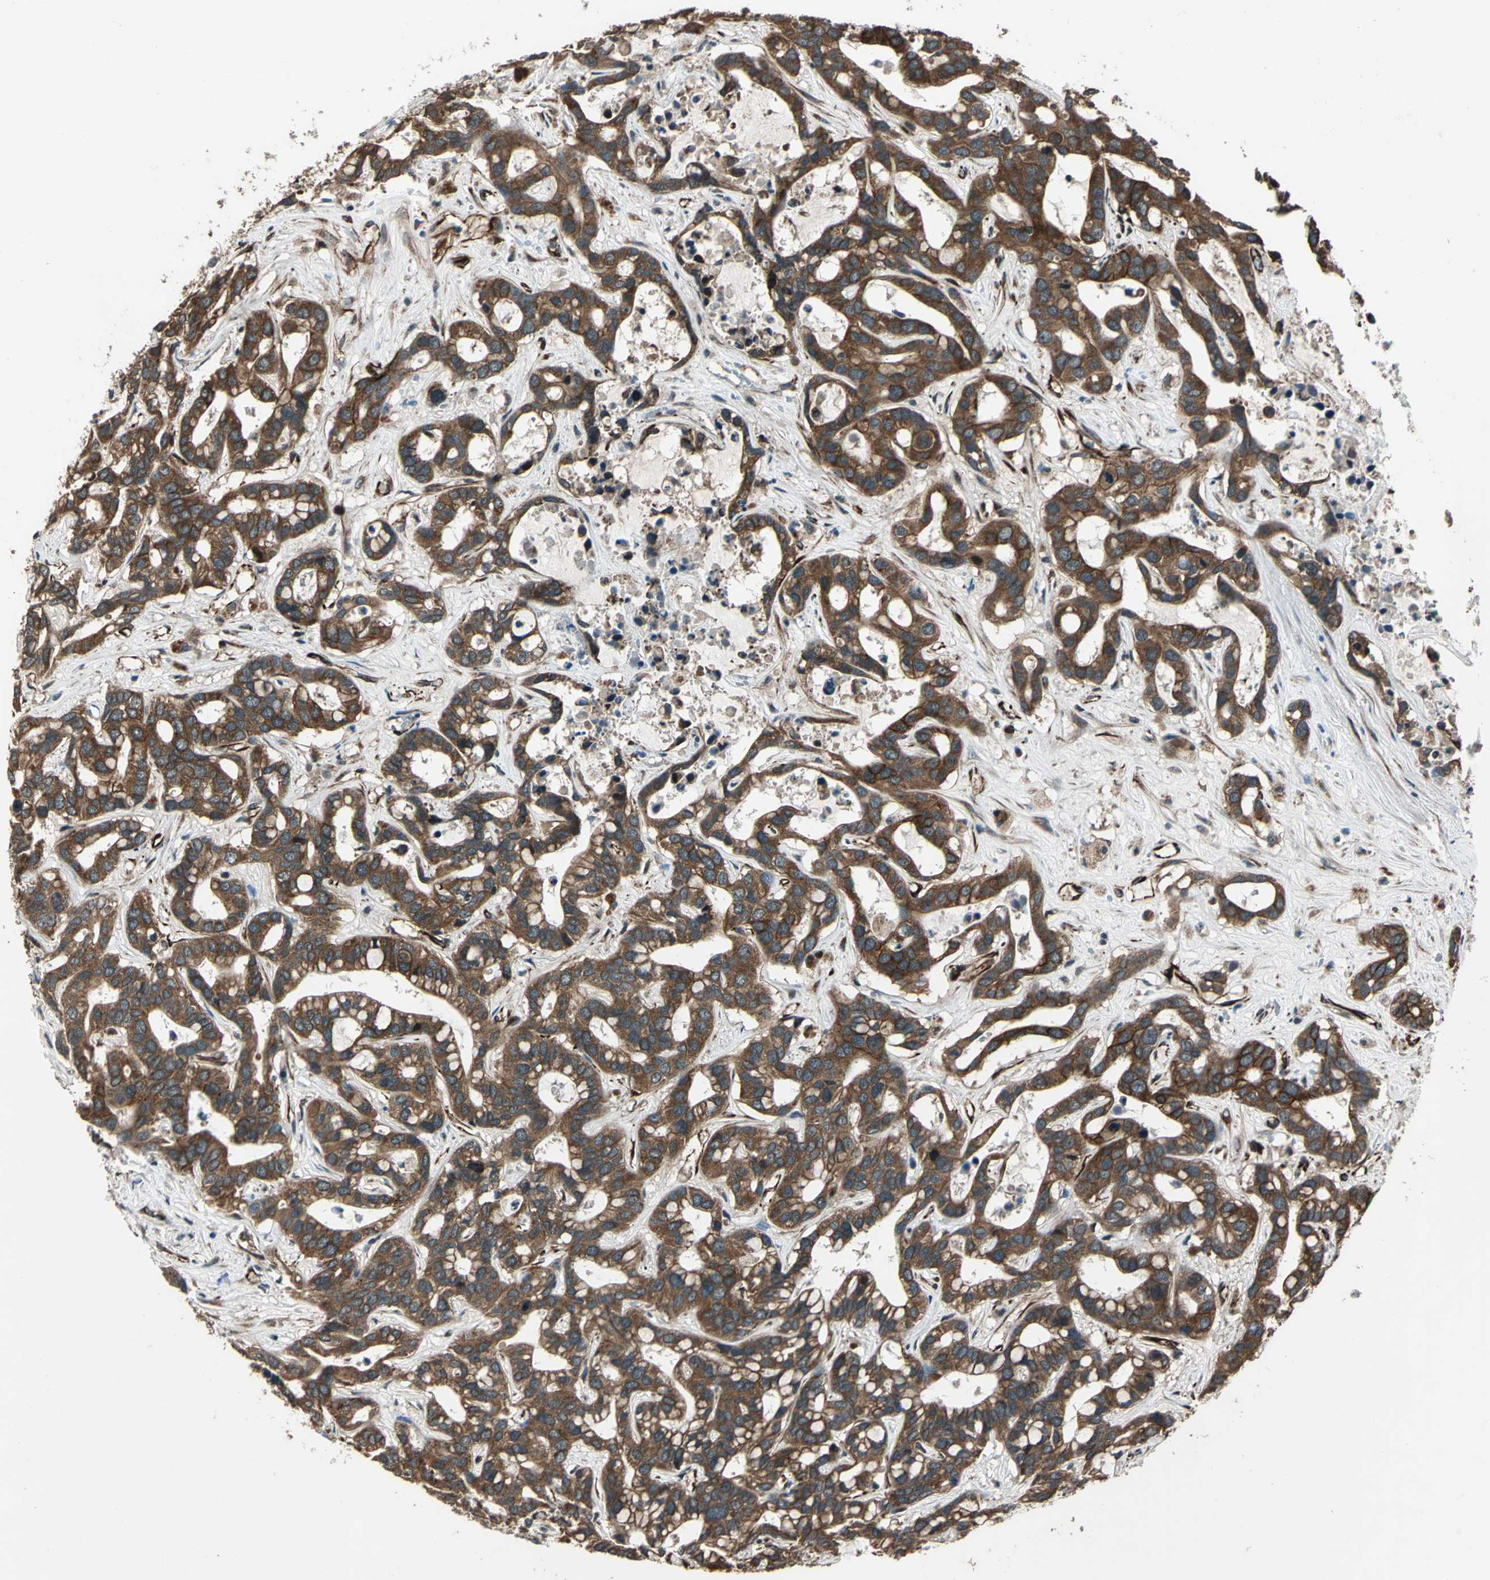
{"staining": {"intensity": "strong", "quantity": ">75%", "location": "cytoplasmic/membranous"}, "tissue": "liver cancer", "cell_type": "Tumor cells", "image_type": "cancer", "snomed": [{"axis": "morphology", "description": "Cholangiocarcinoma"}, {"axis": "topography", "description": "Liver"}], "caption": "A photomicrograph of liver cholangiocarcinoma stained for a protein shows strong cytoplasmic/membranous brown staining in tumor cells. (IHC, brightfield microscopy, high magnification).", "gene": "EXD2", "patient": {"sex": "female", "age": 65}}